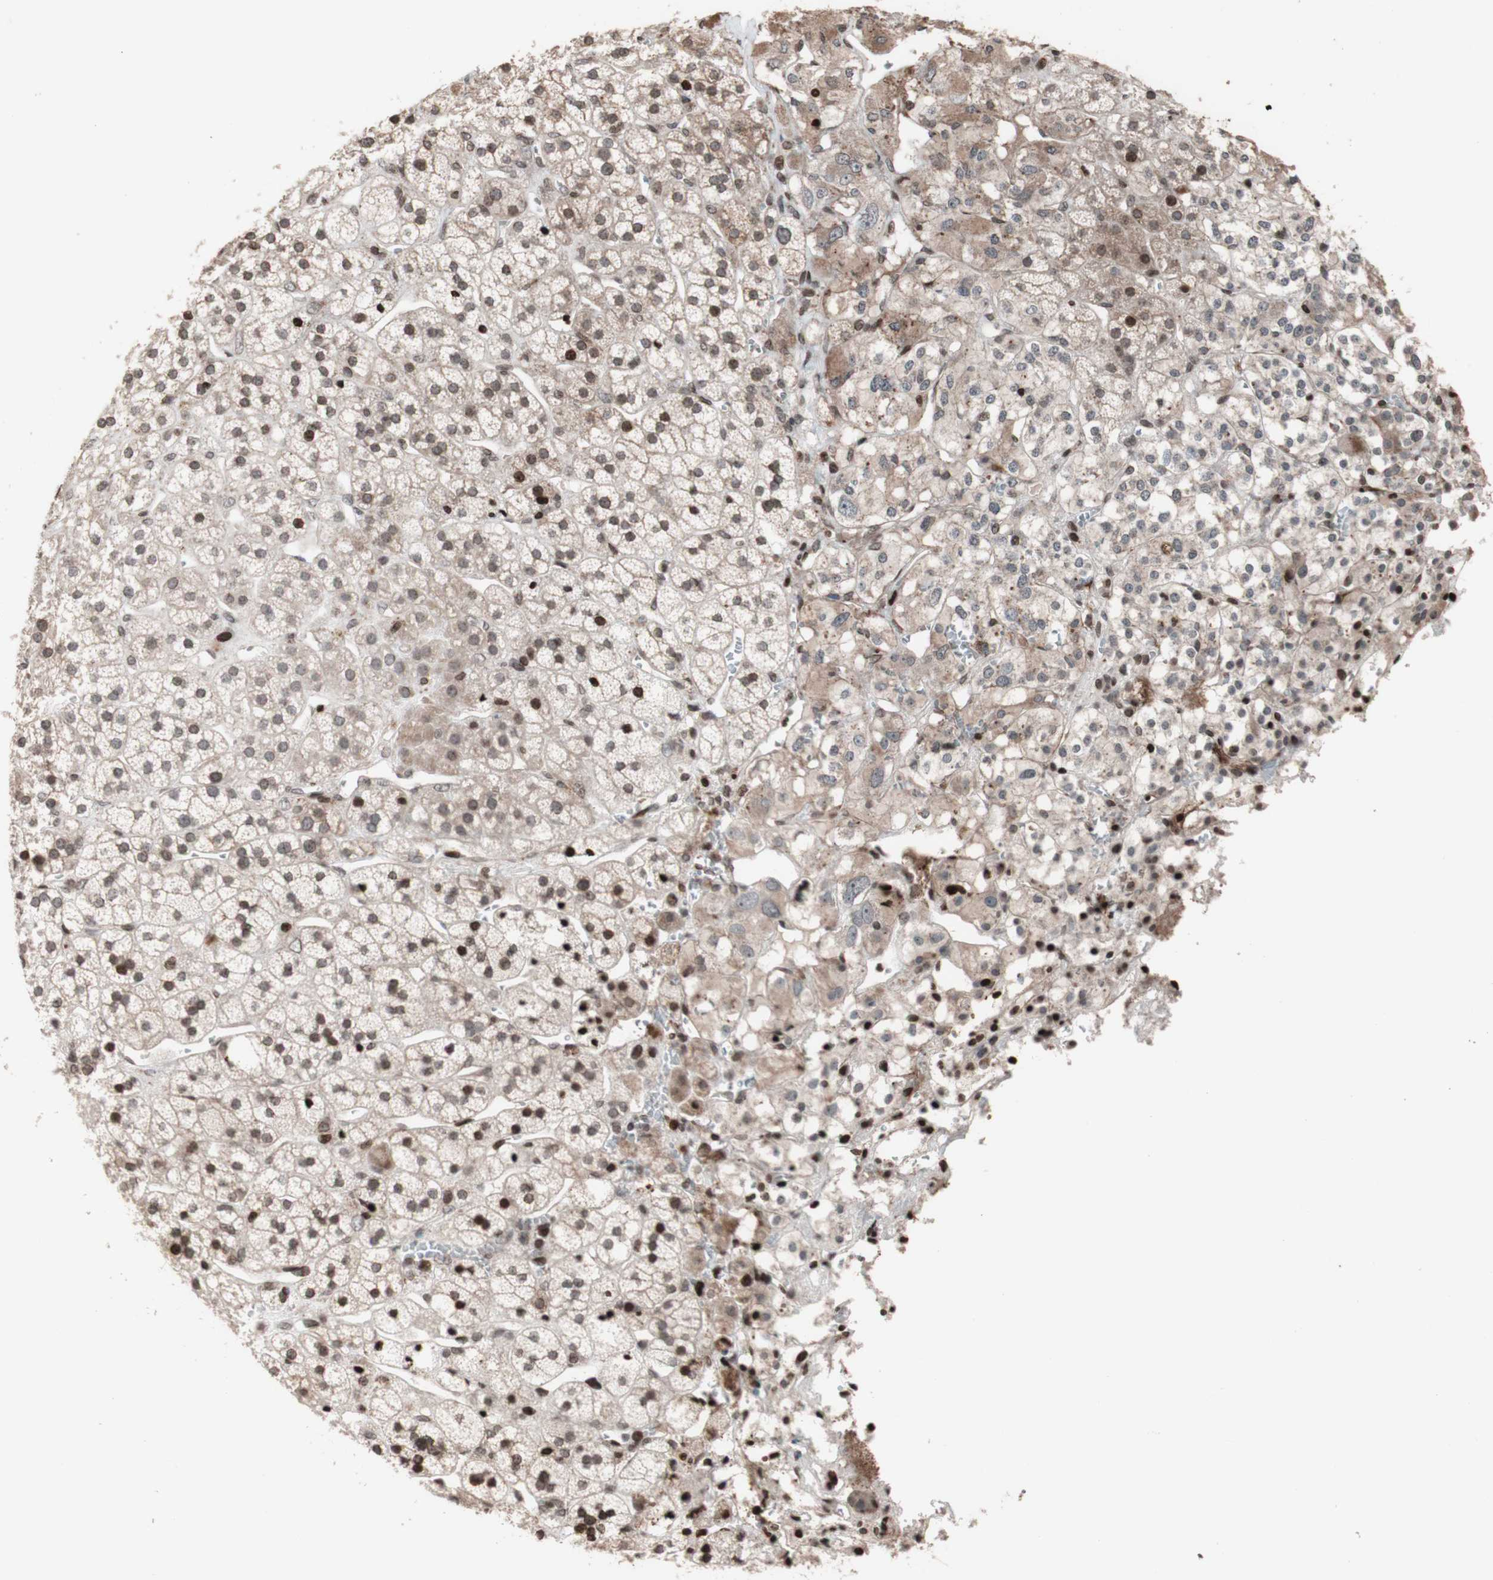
{"staining": {"intensity": "strong", "quantity": "25%-75%", "location": "cytoplasmic/membranous,nuclear"}, "tissue": "adrenal gland", "cell_type": "Glandular cells", "image_type": "normal", "snomed": [{"axis": "morphology", "description": "Normal tissue, NOS"}, {"axis": "topography", "description": "Adrenal gland"}], "caption": "This image demonstrates immunohistochemistry staining of benign adrenal gland, with high strong cytoplasmic/membranous,nuclear expression in approximately 25%-75% of glandular cells.", "gene": "POLA1", "patient": {"sex": "male", "age": 56}}